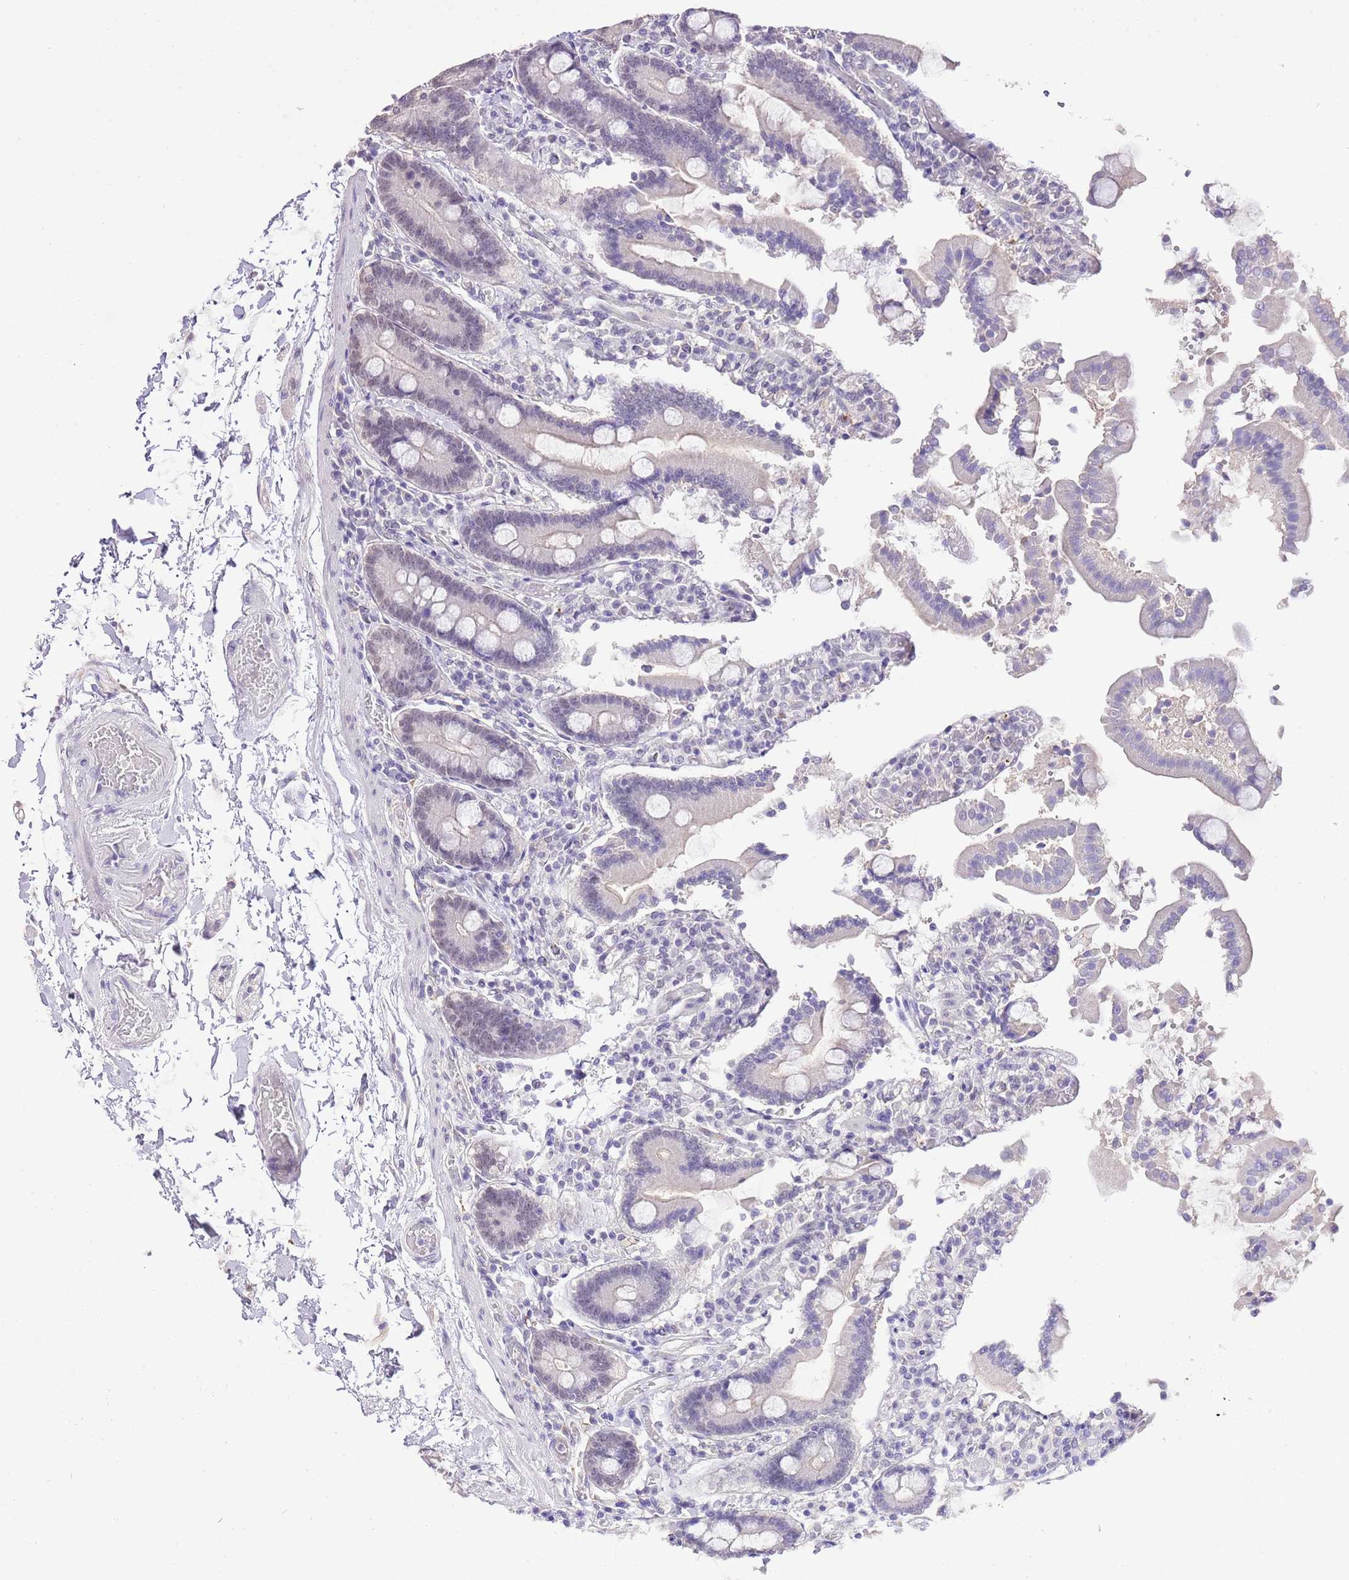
{"staining": {"intensity": "weak", "quantity": "25%-75%", "location": "cytoplasmic/membranous,nuclear"}, "tissue": "duodenum", "cell_type": "Glandular cells", "image_type": "normal", "snomed": [{"axis": "morphology", "description": "Normal tissue, NOS"}, {"axis": "topography", "description": "Duodenum"}], "caption": "Brown immunohistochemical staining in benign duodenum shows weak cytoplasmic/membranous,nuclear staining in approximately 25%-75% of glandular cells. (DAB (3,3'-diaminobenzidine) IHC with brightfield microscopy, high magnification).", "gene": "IZUMO4", "patient": {"sex": "male", "age": 55}}